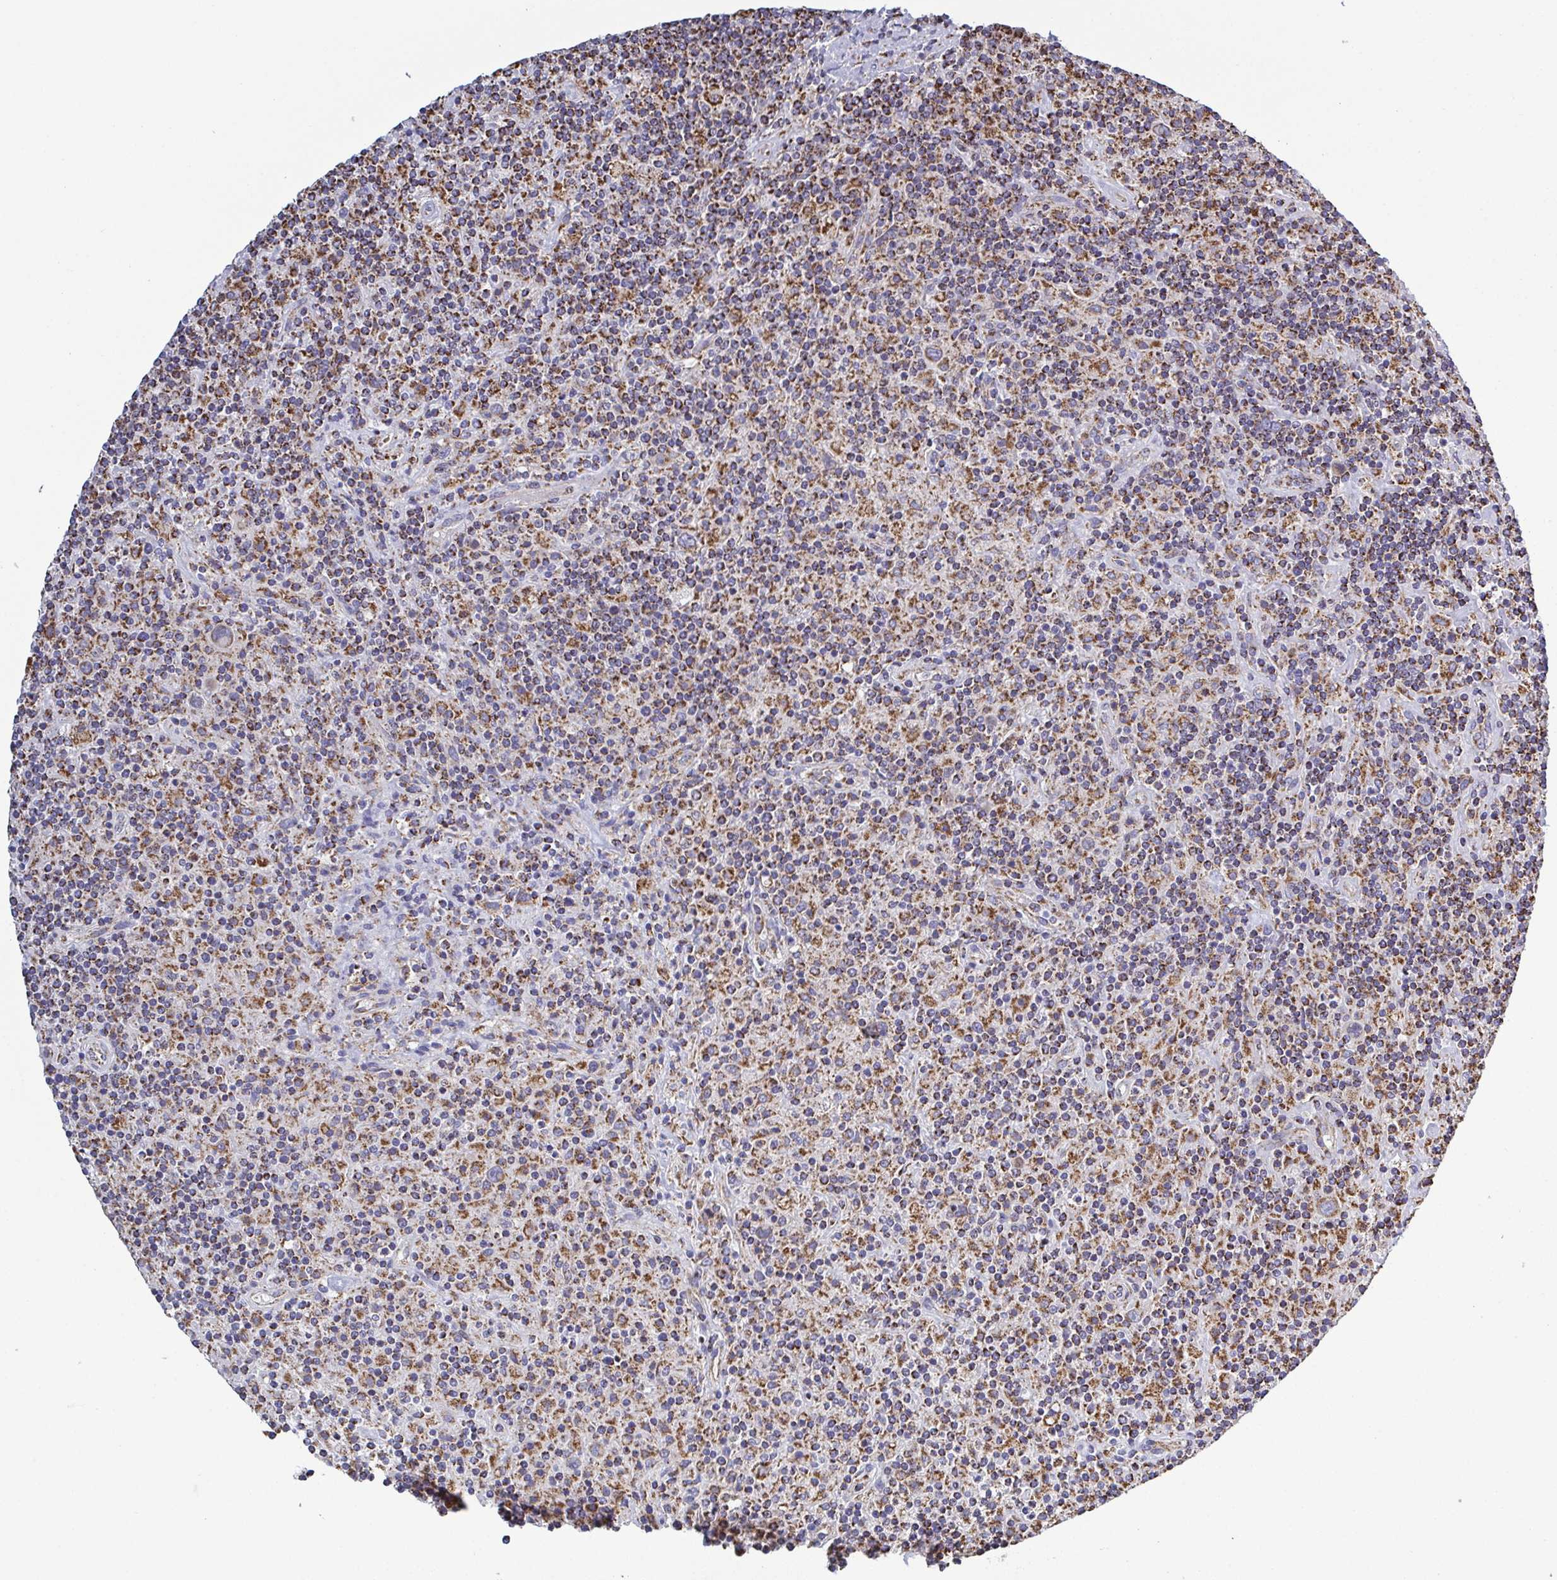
{"staining": {"intensity": "moderate", "quantity": ">75%", "location": "cytoplasmic/membranous"}, "tissue": "lymphoma", "cell_type": "Tumor cells", "image_type": "cancer", "snomed": [{"axis": "morphology", "description": "Hodgkin's disease, NOS"}, {"axis": "topography", "description": "Lymph node"}], "caption": "Hodgkin's disease stained for a protein reveals moderate cytoplasmic/membranous positivity in tumor cells.", "gene": "CSDE1", "patient": {"sex": "male", "age": 70}}